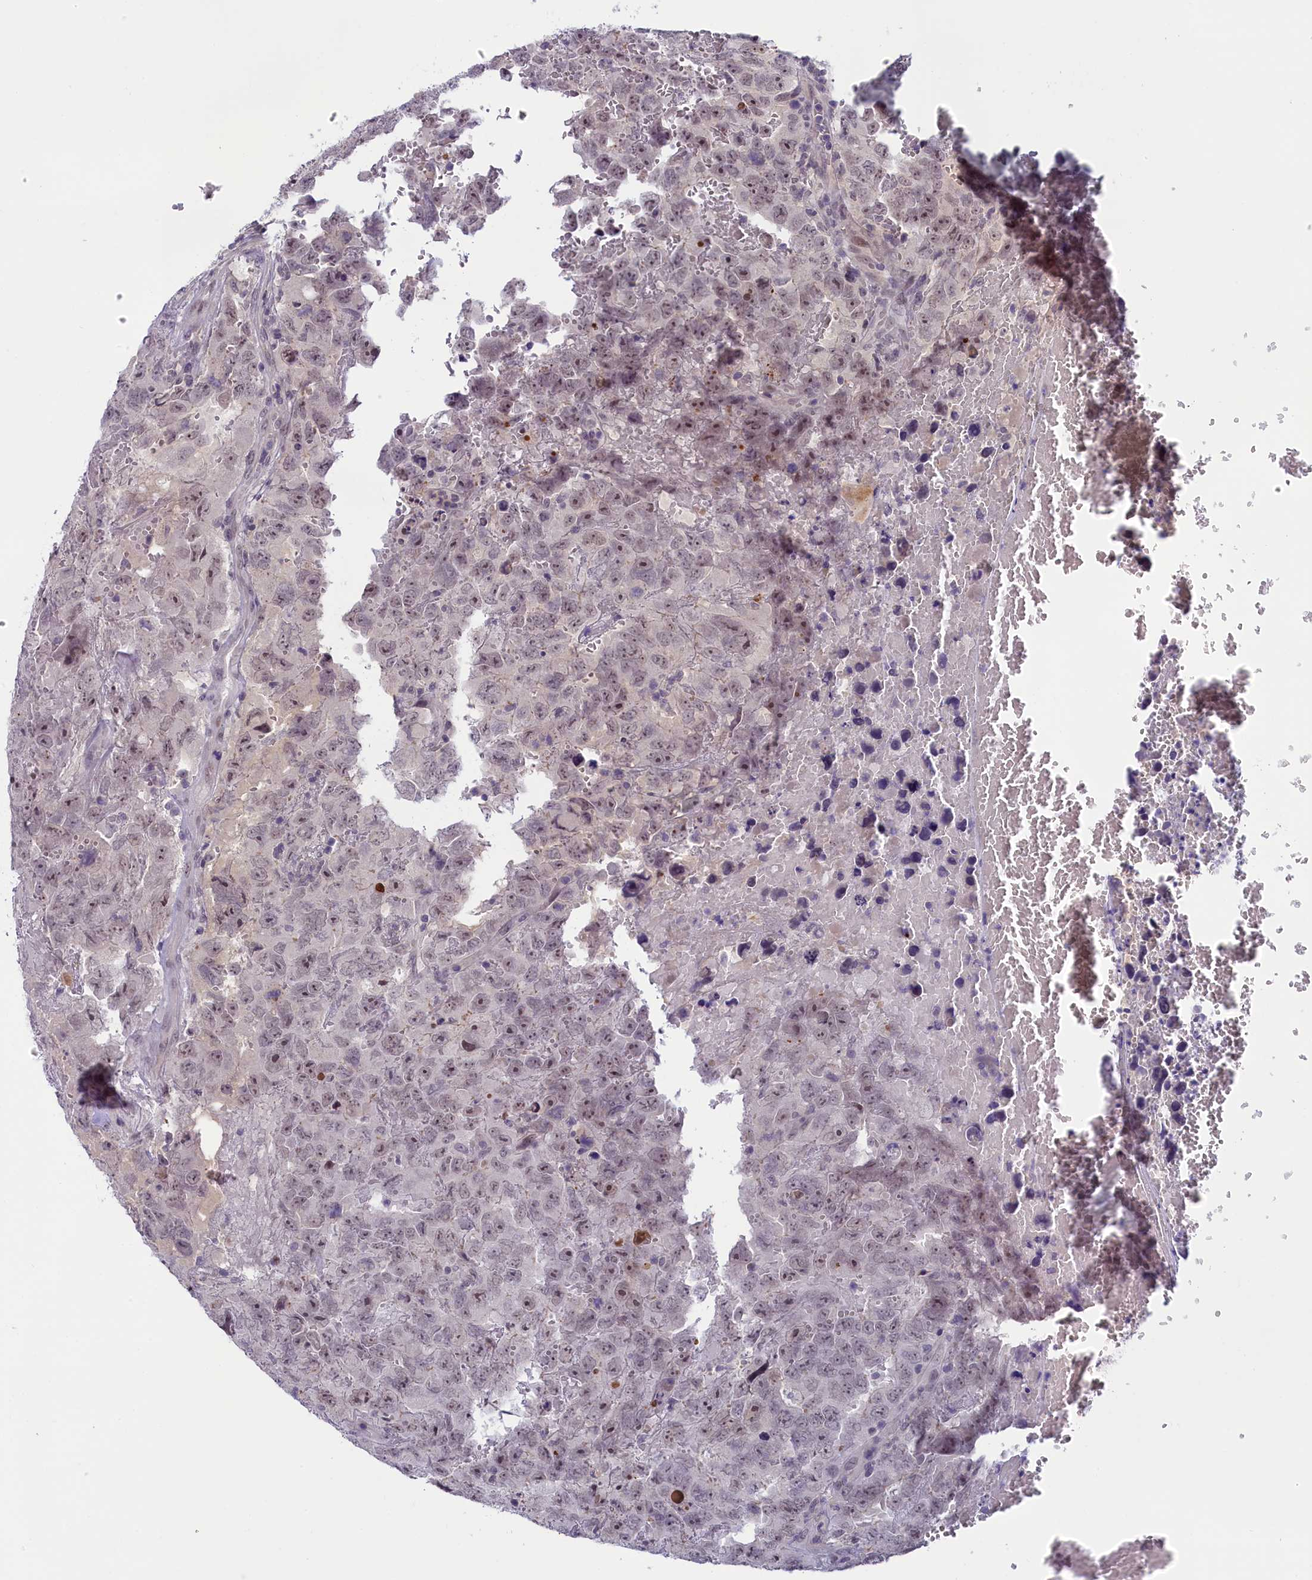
{"staining": {"intensity": "weak", "quantity": "25%-75%", "location": "nuclear"}, "tissue": "testis cancer", "cell_type": "Tumor cells", "image_type": "cancer", "snomed": [{"axis": "morphology", "description": "Carcinoma, Embryonal, NOS"}, {"axis": "topography", "description": "Testis"}], "caption": "IHC (DAB (3,3'-diaminobenzidine)) staining of testis embryonal carcinoma displays weak nuclear protein staining in approximately 25%-75% of tumor cells. (brown staining indicates protein expression, while blue staining denotes nuclei).", "gene": "CRAMP1", "patient": {"sex": "male", "age": 45}}